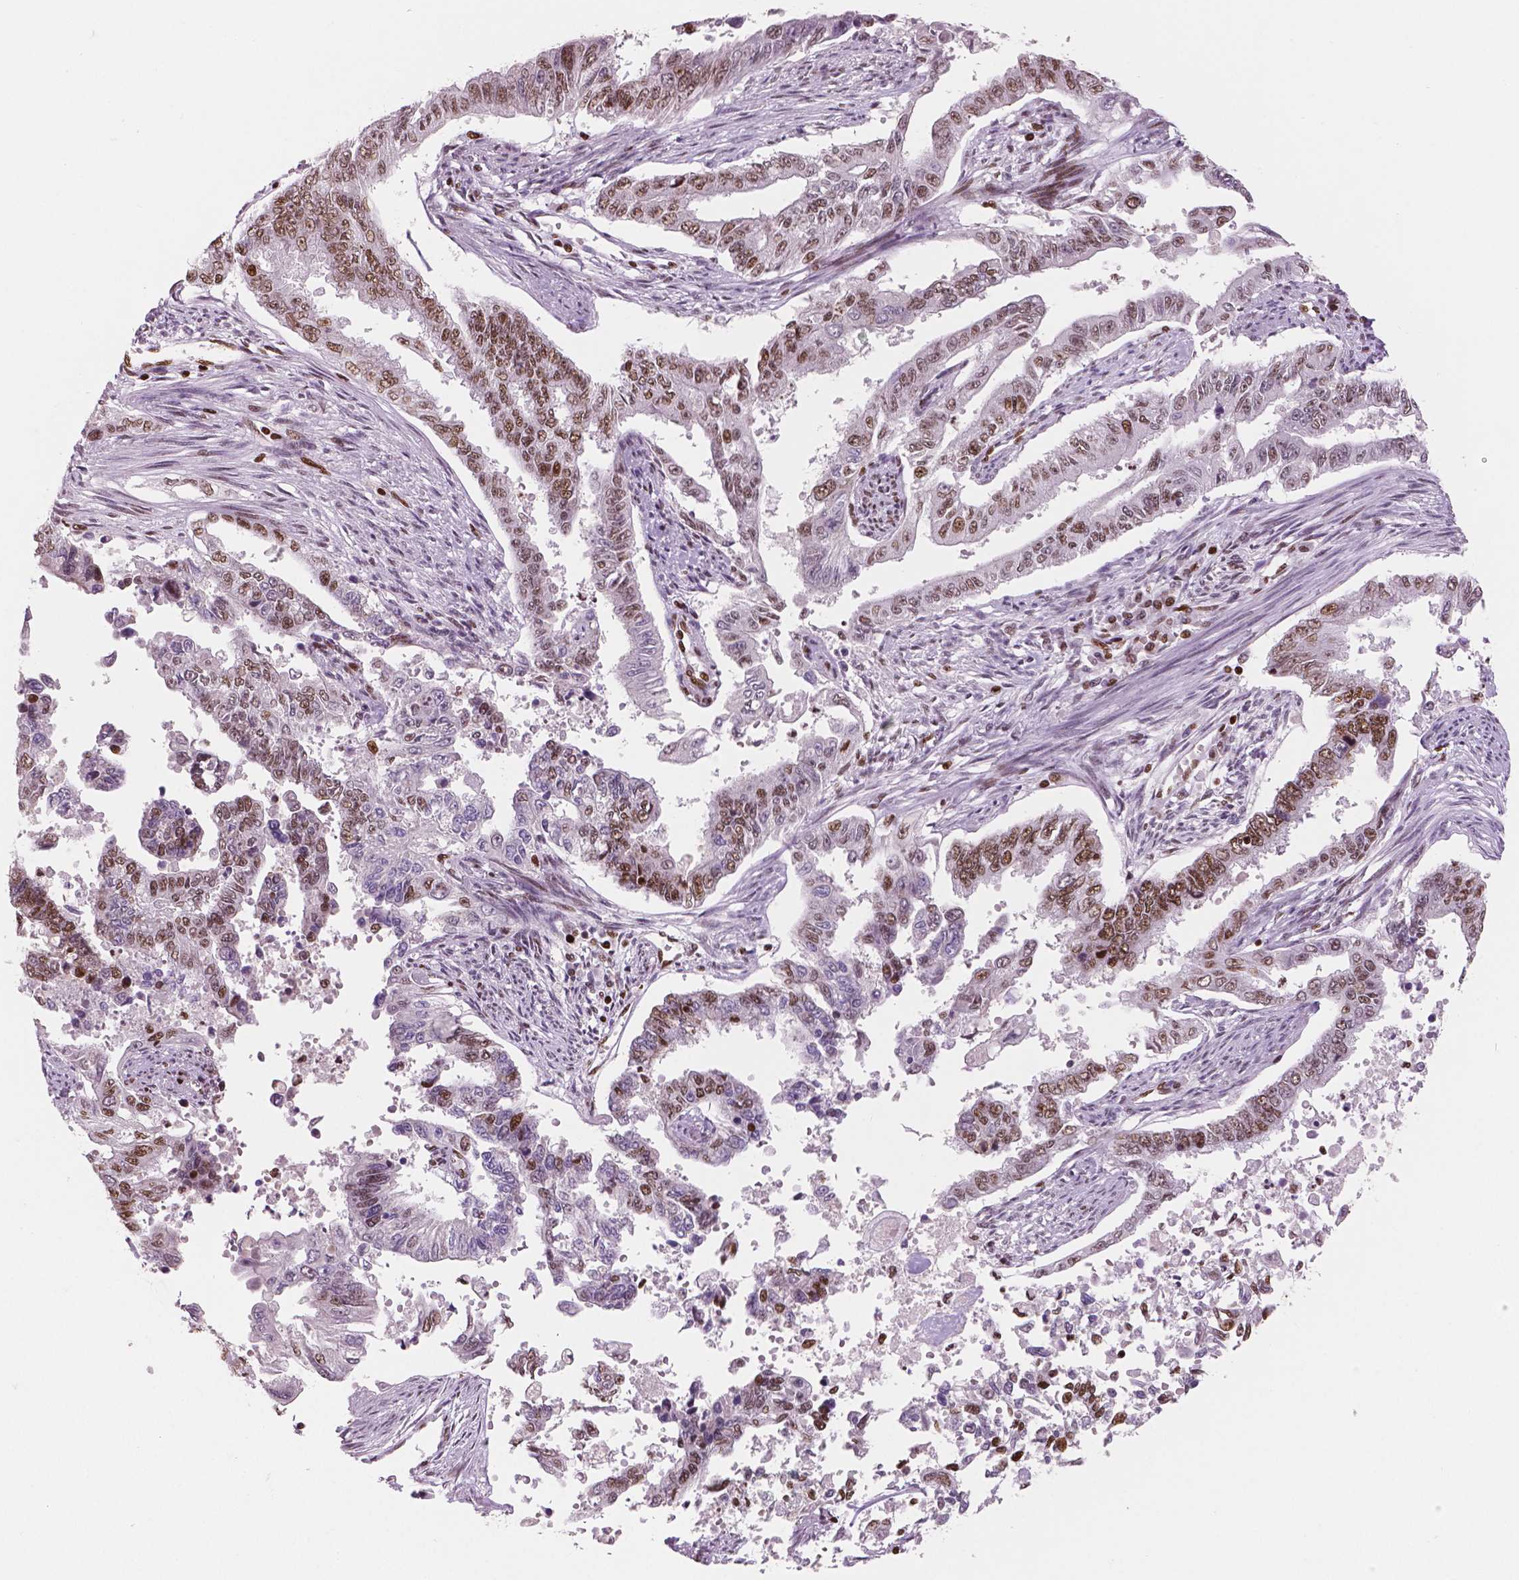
{"staining": {"intensity": "moderate", "quantity": "25%-75%", "location": "nuclear"}, "tissue": "endometrial cancer", "cell_type": "Tumor cells", "image_type": "cancer", "snomed": [{"axis": "morphology", "description": "Adenocarcinoma, NOS"}, {"axis": "topography", "description": "Uterus"}], "caption": "An image of adenocarcinoma (endometrial) stained for a protein reveals moderate nuclear brown staining in tumor cells.", "gene": "BRD4", "patient": {"sex": "female", "age": 59}}